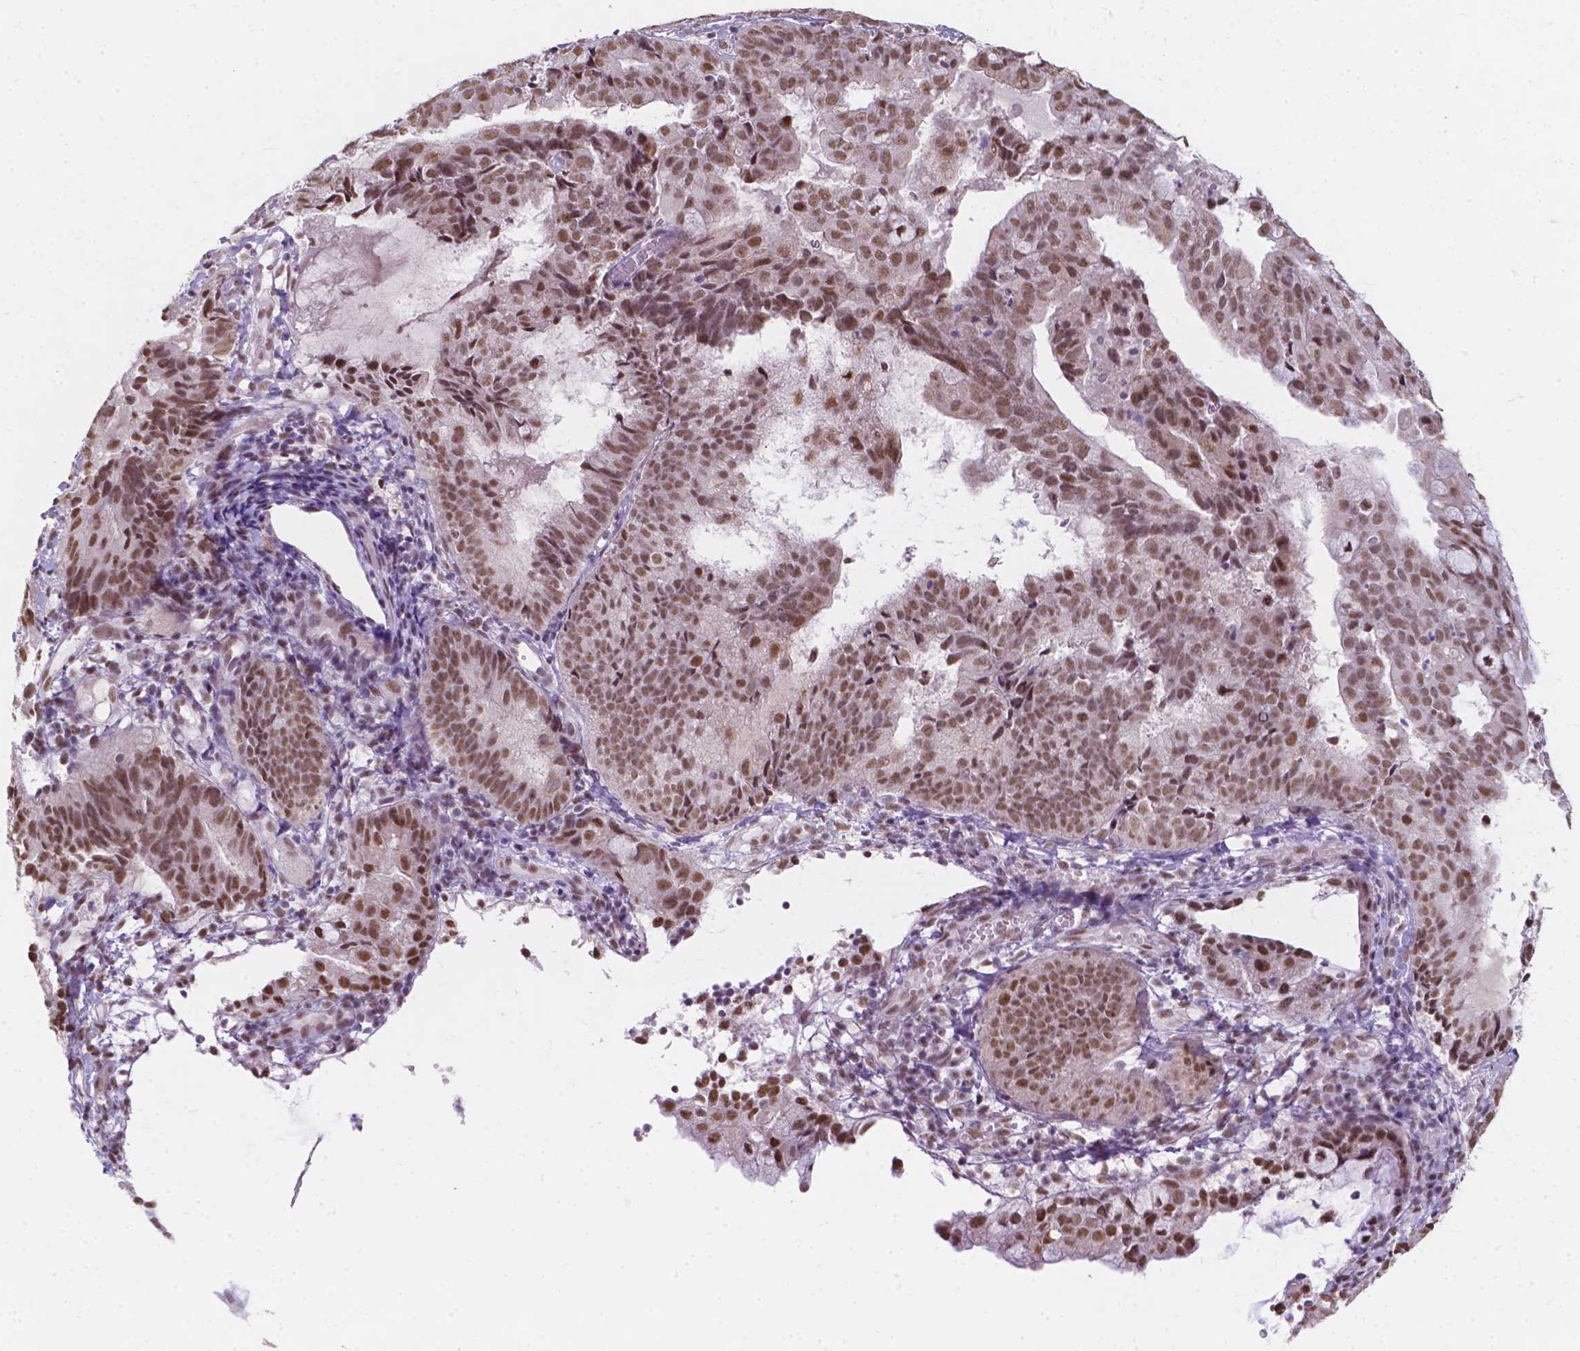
{"staining": {"intensity": "moderate", "quantity": ">75%", "location": "nuclear"}, "tissue": "endometrial cancer", "cell_type": "Tumor cells", "image_type": "cancer", "snomed": [{"axis": "morphology", "description": "Adenocarcinoma, NOS"}, {"axis": "topography", "description": "Endometrium"}], "caption": "Immunohistochemical staining of human endometrial cancer (adenocarcinoma) displays moderate nuclear protein positivity in approximately >75% of tumor cells.", "gene": "BCAS2", "patient": {"sex": "female", "age": 80}}